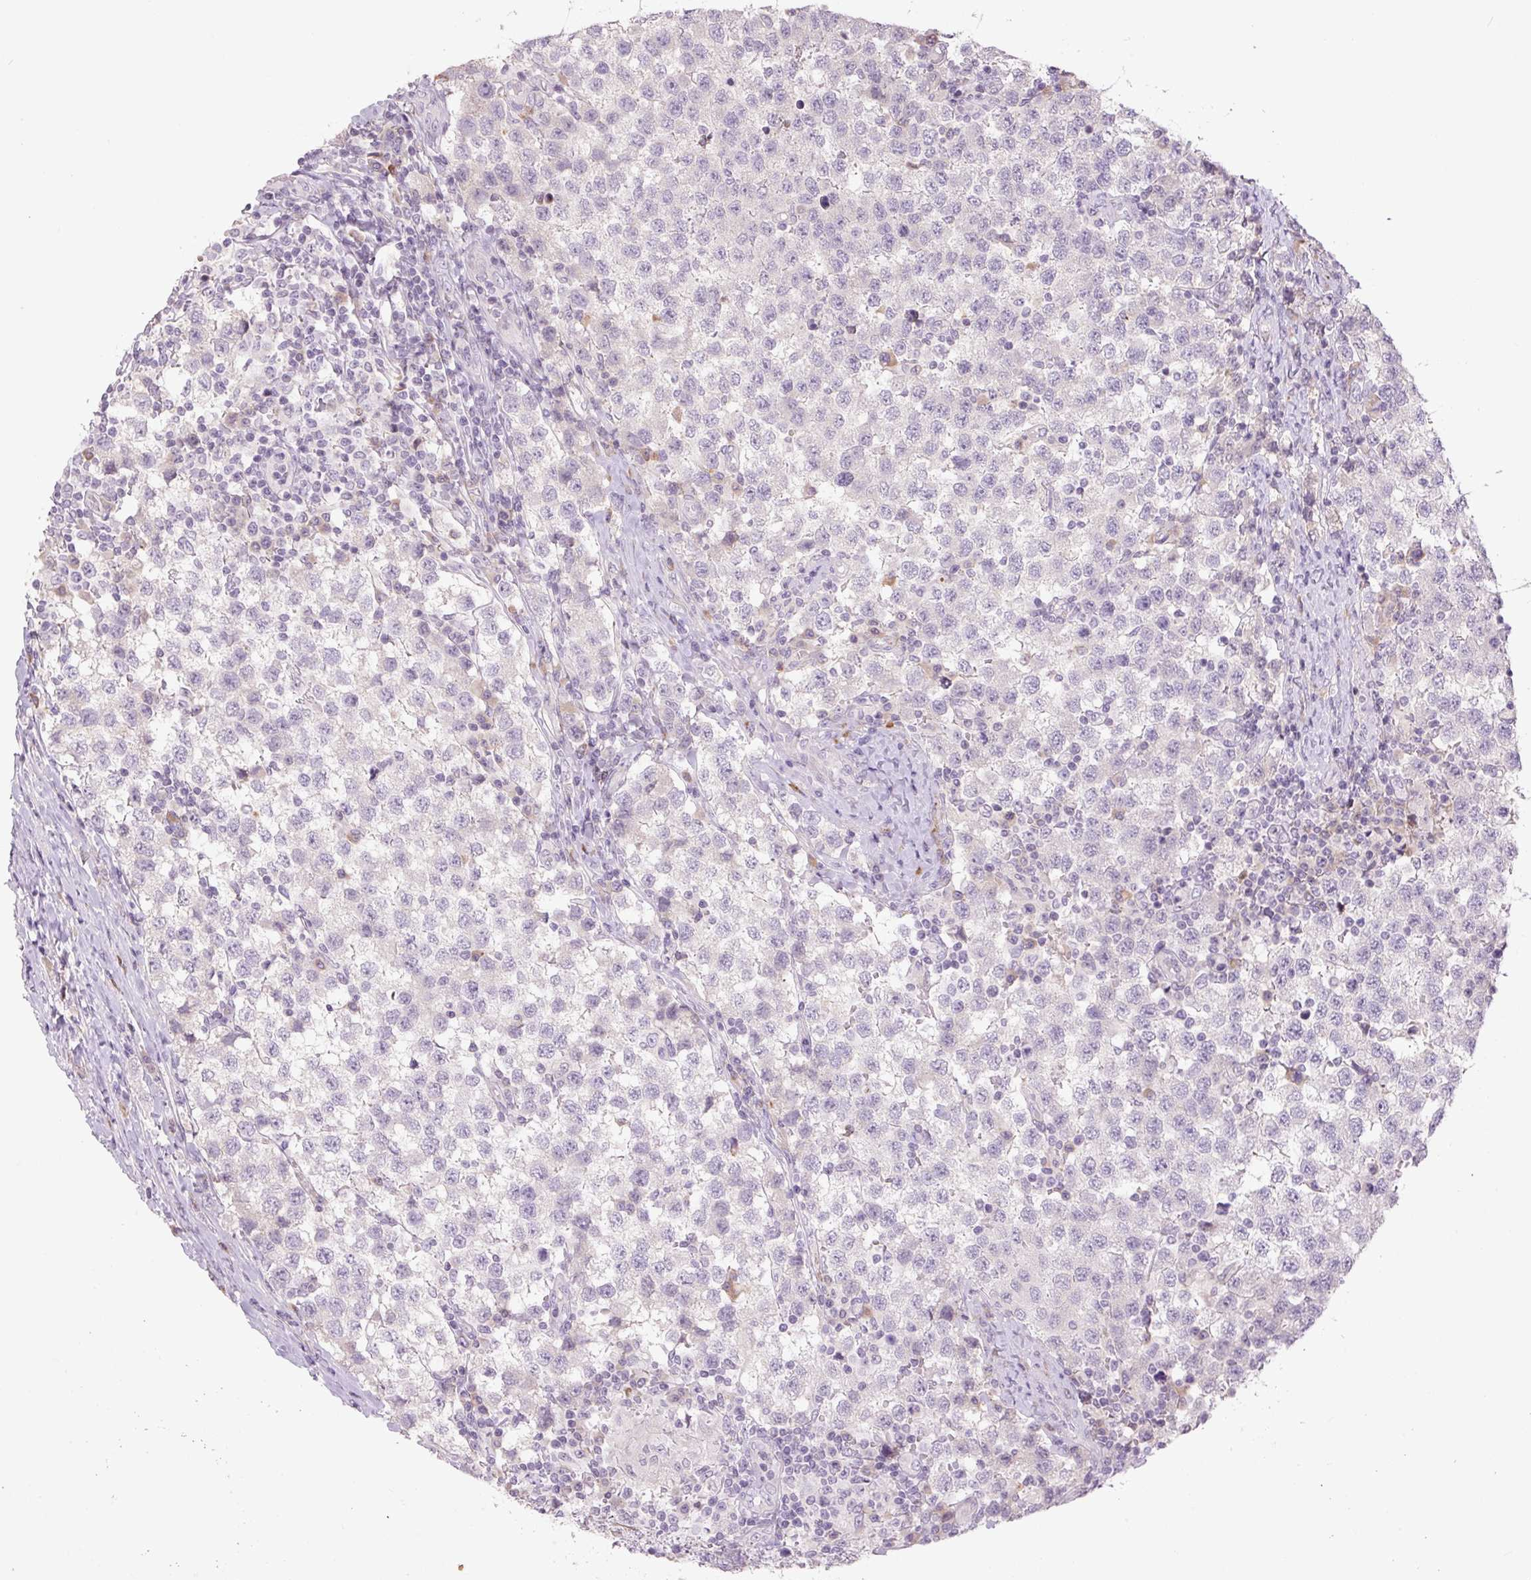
{"staining": {"intensity": "negative", "quantity": "none", "location": "none"}, "tissue": "testis cancer", "cell_type": "Tumor cells", "image_type": "cancer", "snomed": [{"axis": "morphology", "description": "Seminoma, NOS"}, {"axis": "topography", "description": "Testis"}], "caption": "Tumor cells are negative for protein expression in human testis cancer.", "gene": "TMEM100", "patient": {"sex": "male", "age": 34}}